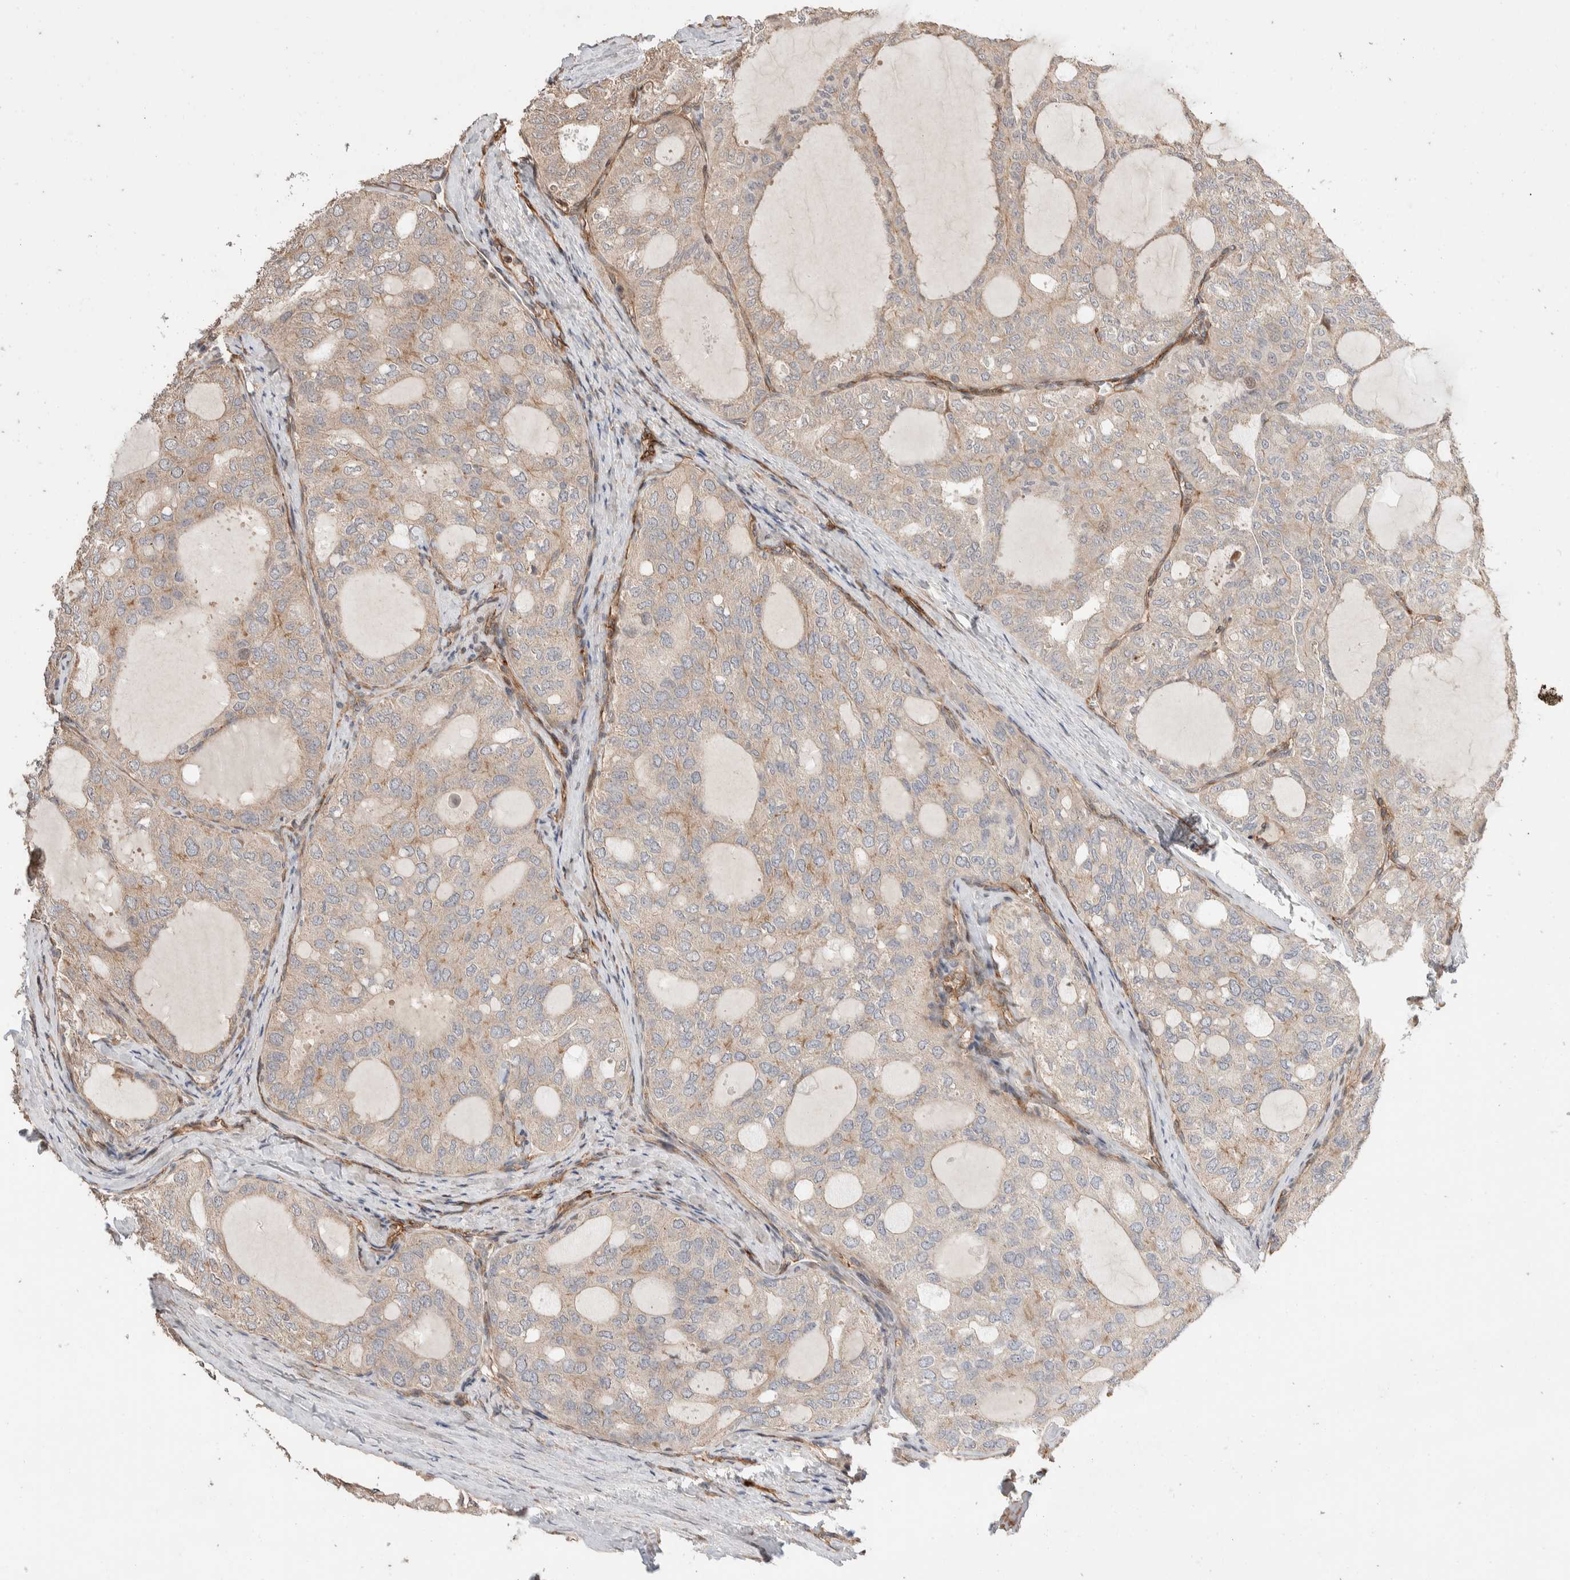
{"staining": {"intensity": "weak", "quantity": "<25%", "location": "cytoplasmic/membranous"}, "tissue": "thyroid cancer", "cell_type": "Tumor cells", "image_type": "cancer", "snomed": [{"axis": "morphology", "description": "Follicular adenoma carcinoma, NOS"}, {"axis": "topography", "description": "Thyroid gland"}], "caption": "Immunohistochemistry of thyroid cancer displays no positivity in tumor cells. (DAB immunohistochemistry (IHC) with hematoxylin counter stain).", "gene": "ERC1", "patient": {"sex": "male", "age": 75}}